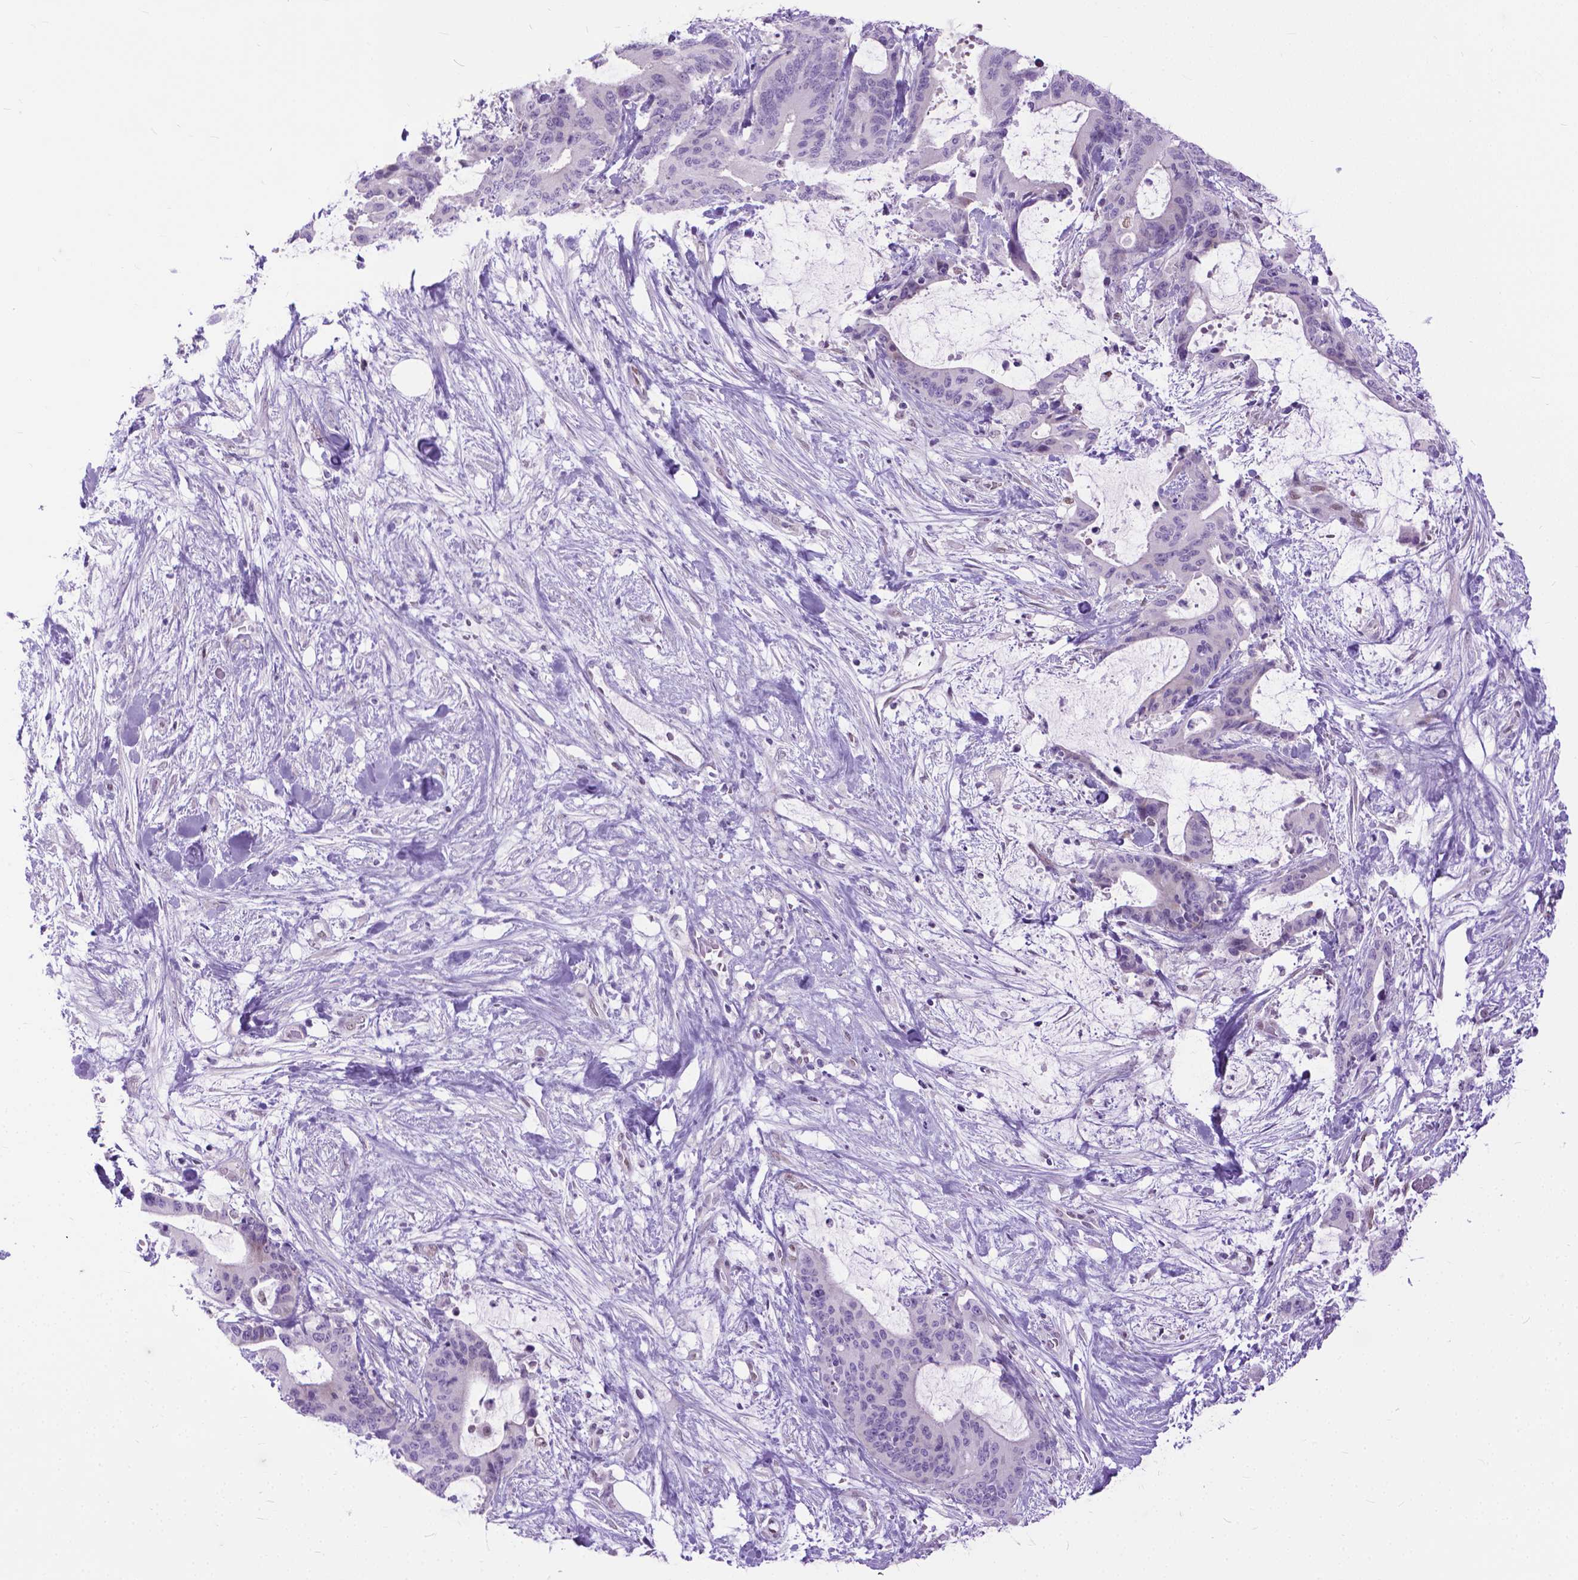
{"staining": {"intensity": "negative", "quantity": "none", "location": "none"}, "tissue": "liver cancer", "cell_type": "Tumor cells", "image_type": "cancer", "snomed": [{"axis": "morphology", "description": "Cholangiocarcinoma"}, {"axis": "topography", "description": "Liver"}], "caption": "Cholangiocarcinoma (liver) stained for a protein using immunohistochemistry exhibits no staining tumor cells.", "gene": "APCDD1L", "patient": {"sex": "female", "age": 73}}